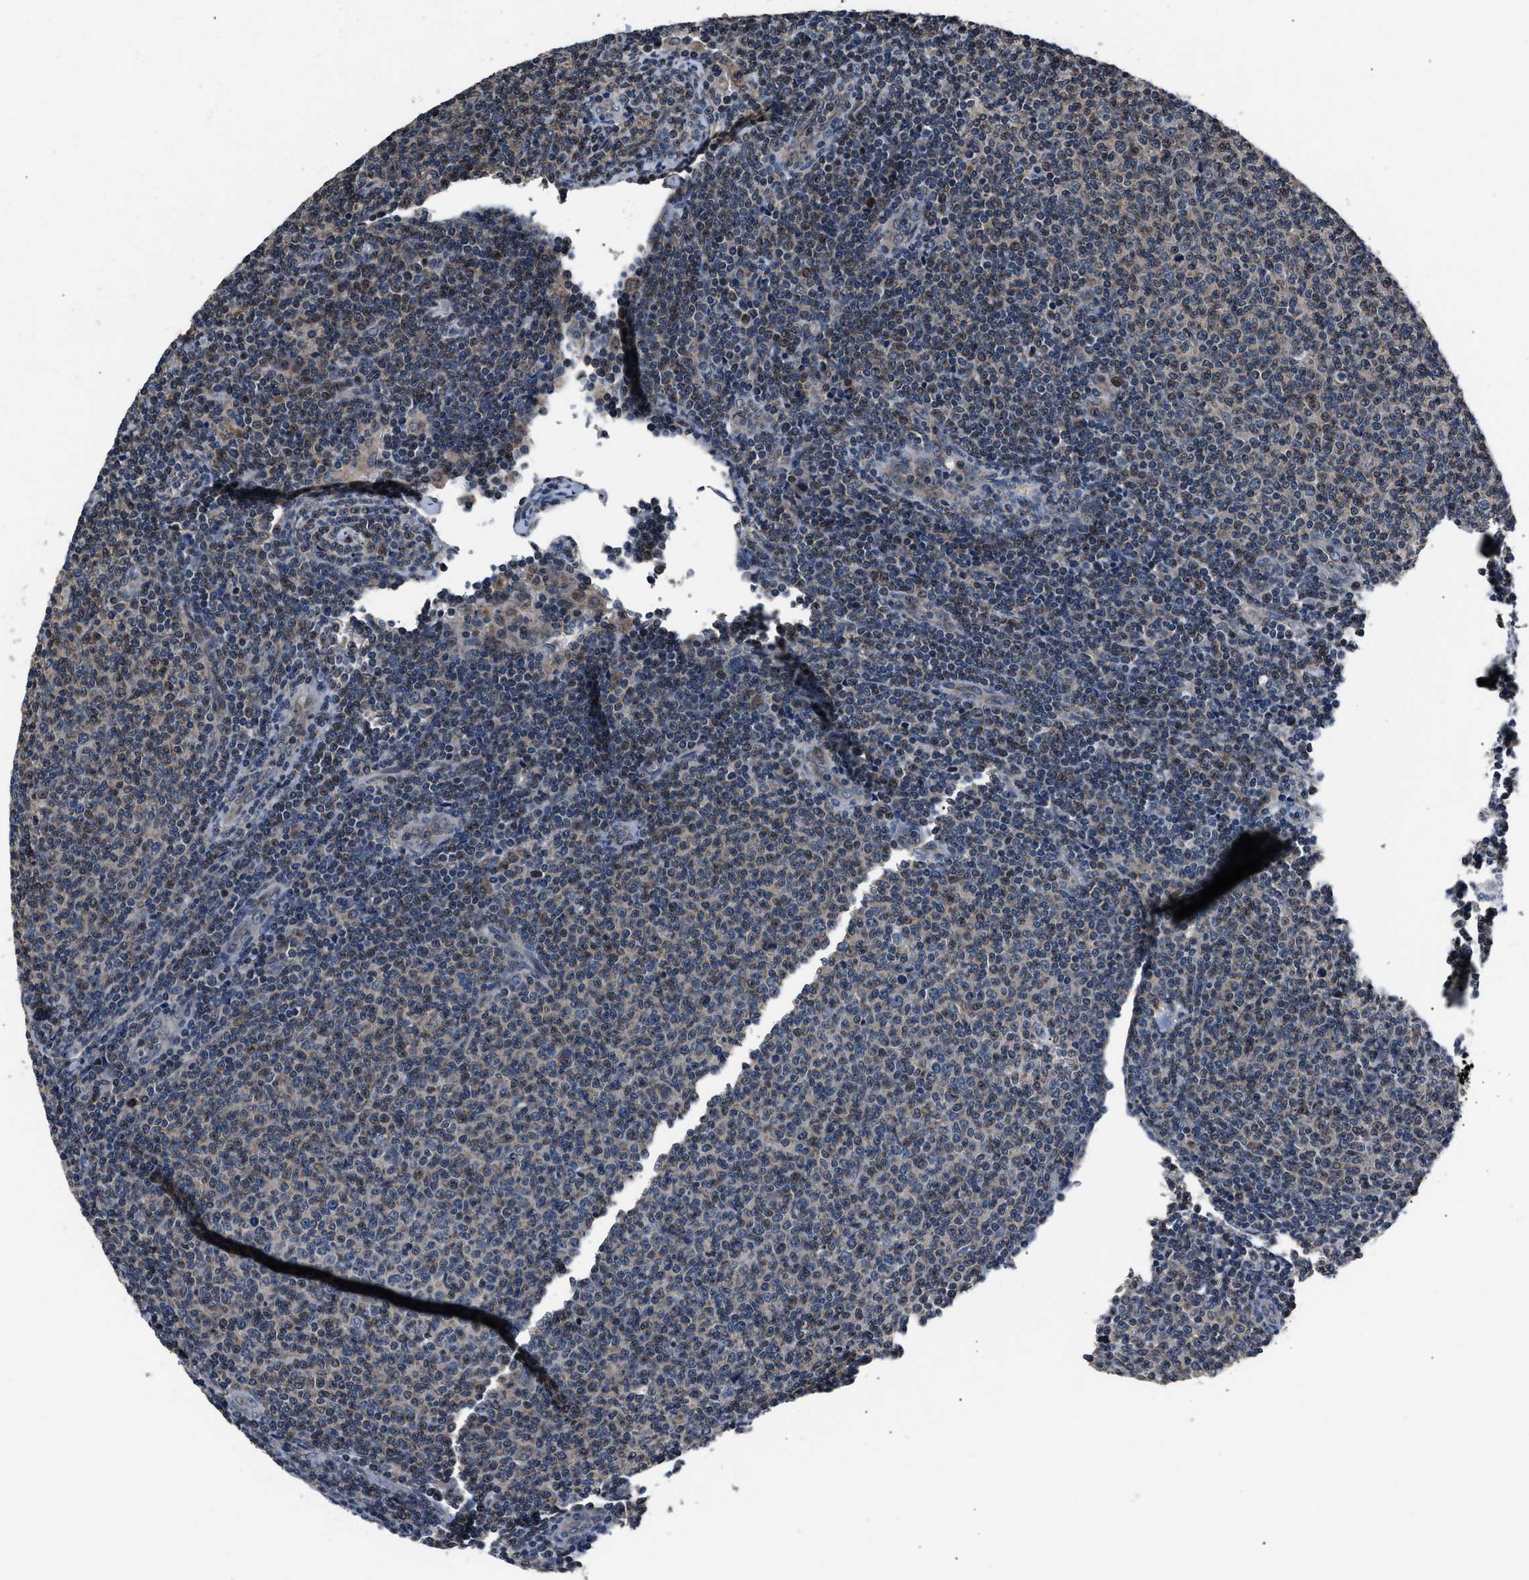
{"staining": {"intensity": "weak", "quantity": "25%-75%", "location": "cytoplasmic/membranous,nuclear"}, "tissue": "lymphoma", "cell_type": "Tumor cells", "image_type": "cancer", "snomed": [{"axis": "morphology", "description": "Malignant lymphoma, non-Hodgkin's type, Low grade"}, {"axis": "topography", "description": "Lymph node"}], "caption": "Protein staining displays weak cytoplasmic/membranous and nuclear staining in approximately 25%-75% of tumor cells in malignant lymphoma, non-Hodgkin's type (low-grade).", "gene": "TNRC18", "patient": {"sex": "male", "age": 66}}